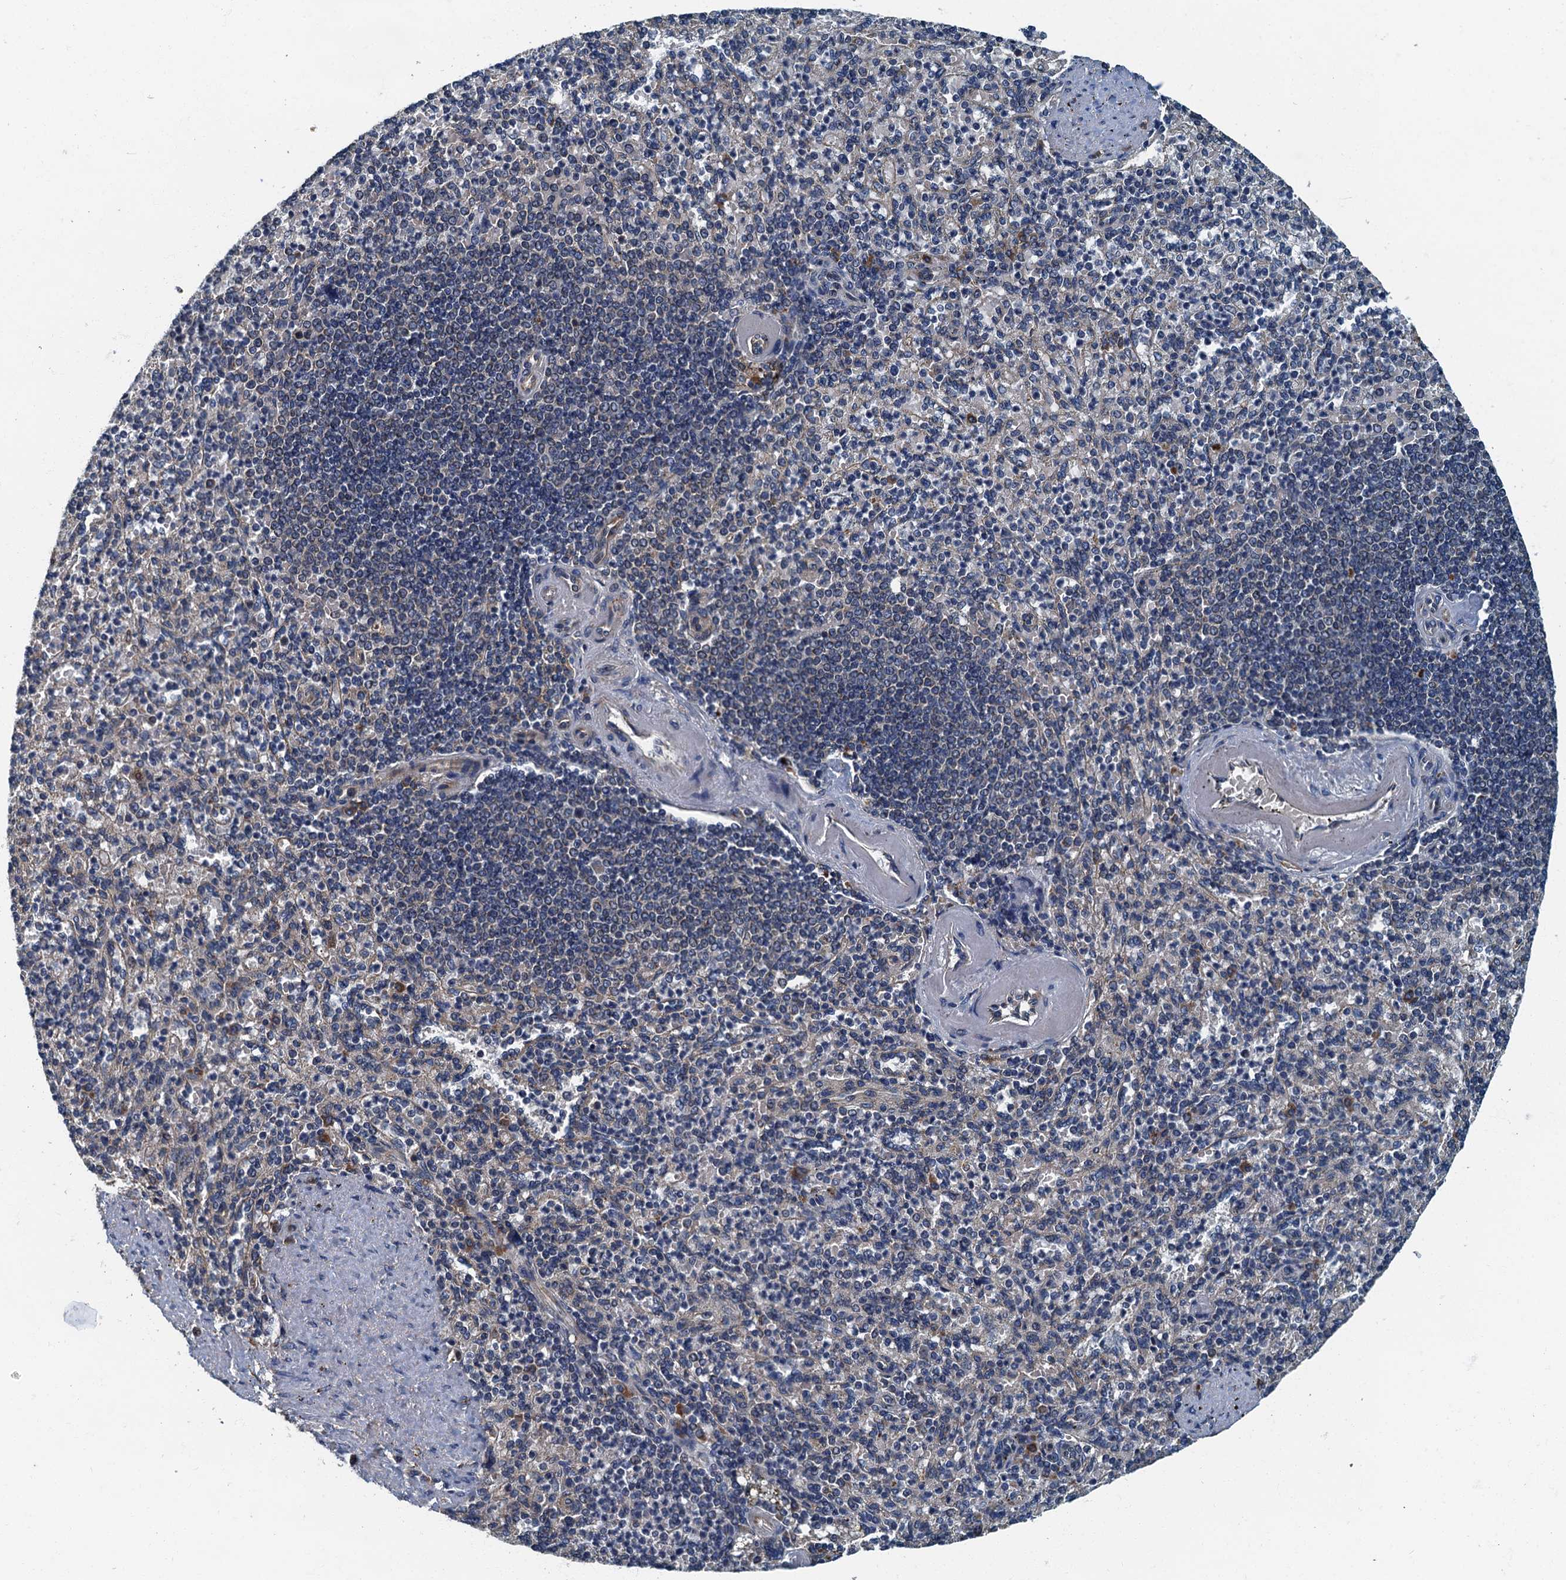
{"staining": {"intensity": "negative", "quantity": "none", "location": "none"}, "tissue": "spleen", "cell_type": "Cells in red pulp", "image_type": "normal", "snomed": [{"axis": "morphology", "description": "Normal tissue, NOS"}, {"axis": "topography", "description": "Spleen"}], "caption": "The photomicrograph demonstrates no significant expression in cells in red pulp of spleen.", "gene": "DDX49", "patient": {"sex": "female", "age": 74}}